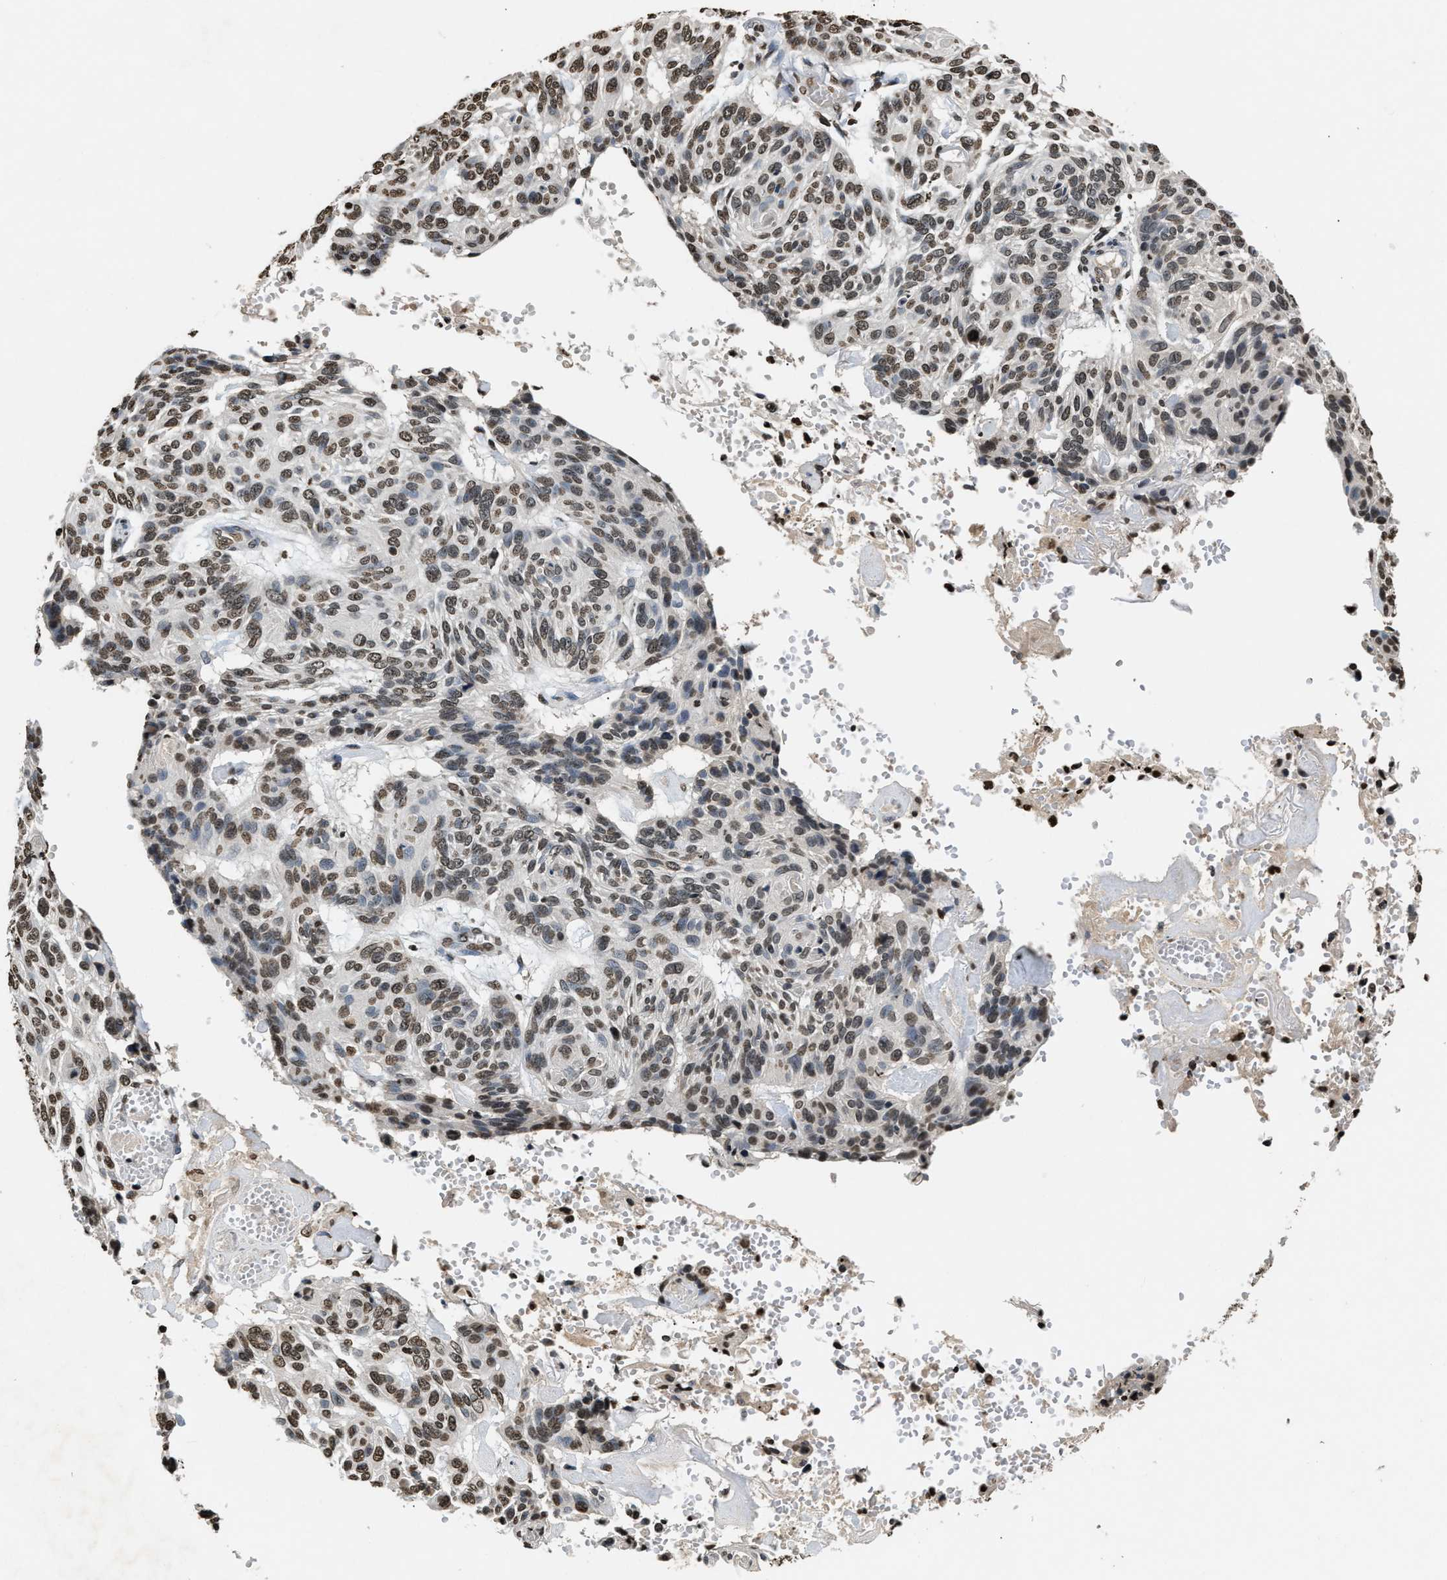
{"staining": {"intensity": "moderate", "quantity": ">75%", "location": "nuclear"}, "tissue": "skin cancer", "cell_type": "Tumor cells", "image_type": "cancer", "snomed": [{"axis": "morphology", "description": "Basal cell carcinoma"}, {"axis": "topography", "description": "Skin"}], "caption": "Protein staining of skin basal cell carcinoma tissue demonstrates moderate nuclear positivity in about >75% of tumor cells.", "gene": "DNASE1L3", "patient": {"sex": "male", "age": 85}}